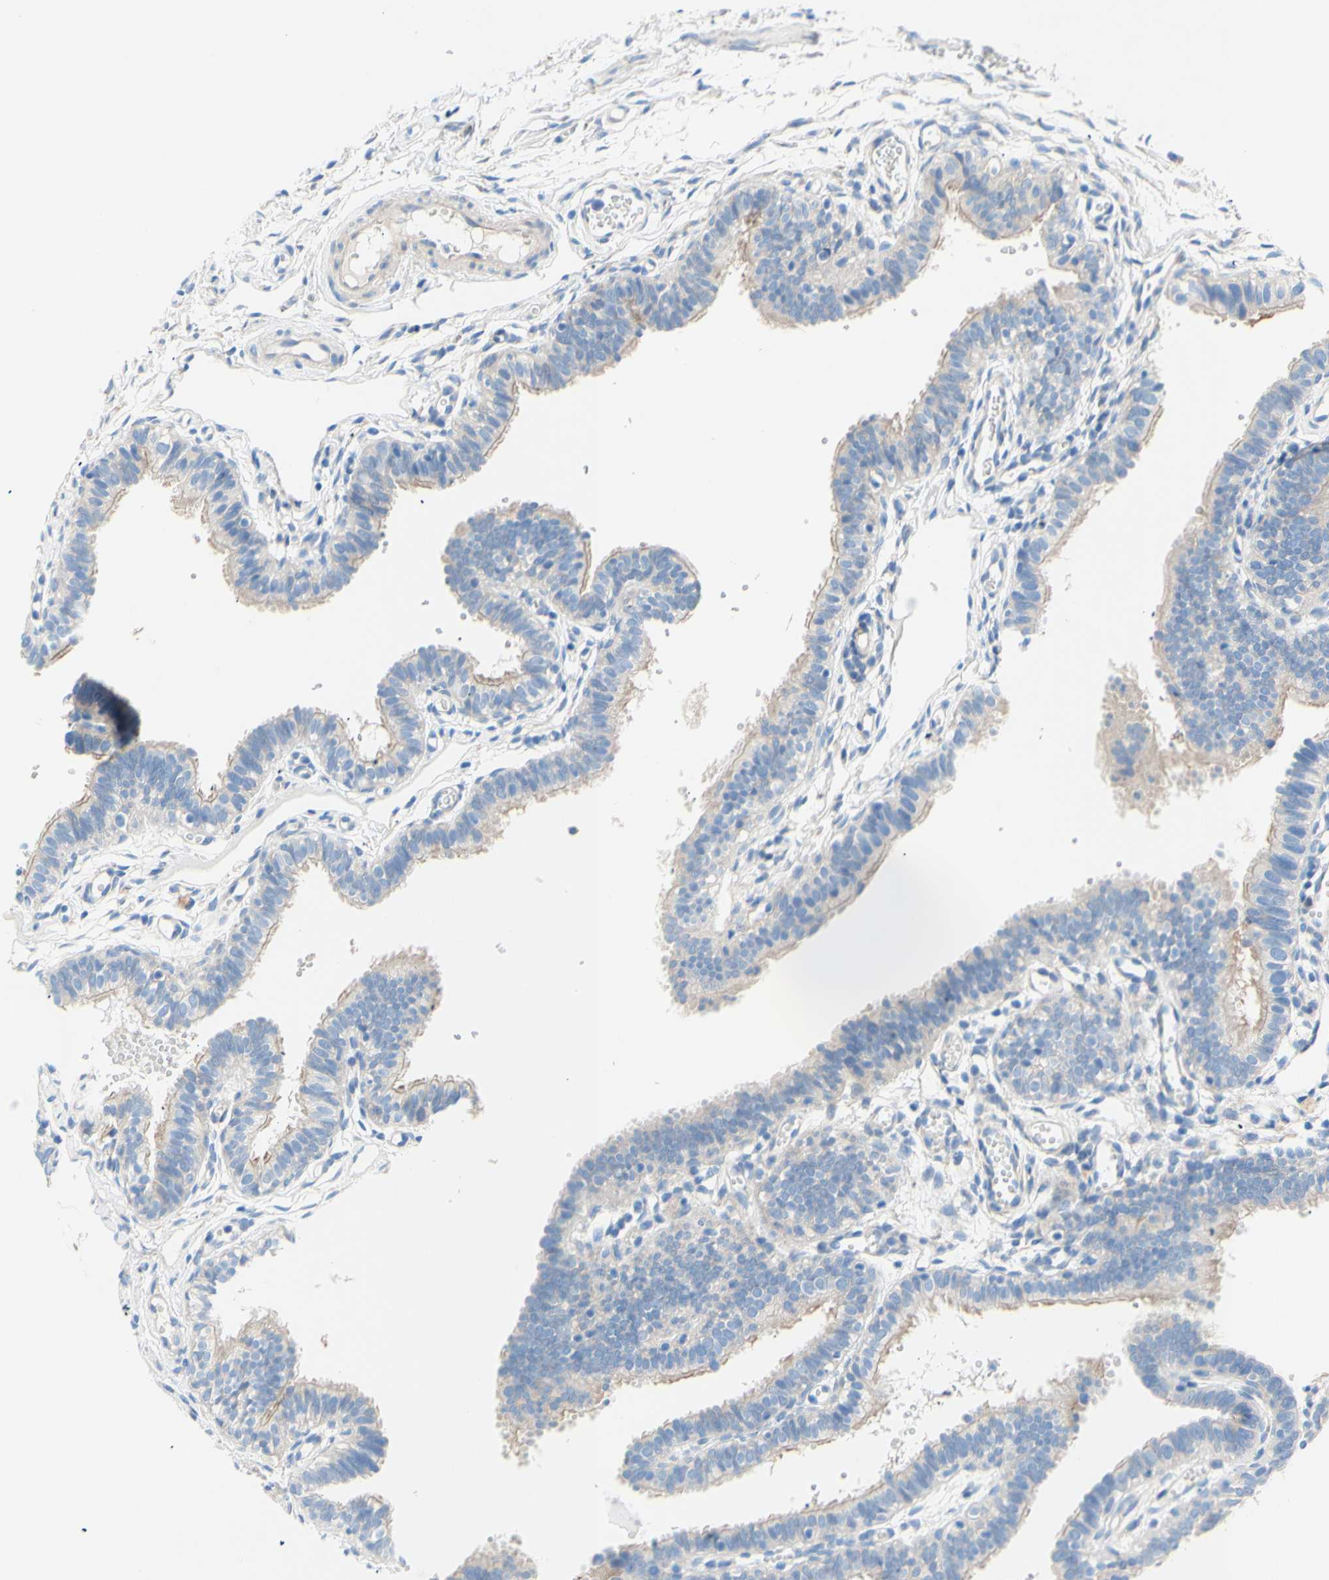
{"staining": {"intensity": "negative", "quantity": "none", "location": "none"}, "tissue": "fallopian tube", "cell_type": "Glandular cells", "image_type": "normal", "snomed": [{"axis": "morphology", "description": "Normal tissue, NOS"}, {"axis": "topography", "description": "Fallopian tube"}, {"axis": "topography", "description": "Placenta"}], "caption": "The micrograph demonstrates no significant positivity in glandular cells of fallopian tube.", "gene": "TMIGD2", "patient": {"sex": "female", "age": 34}}